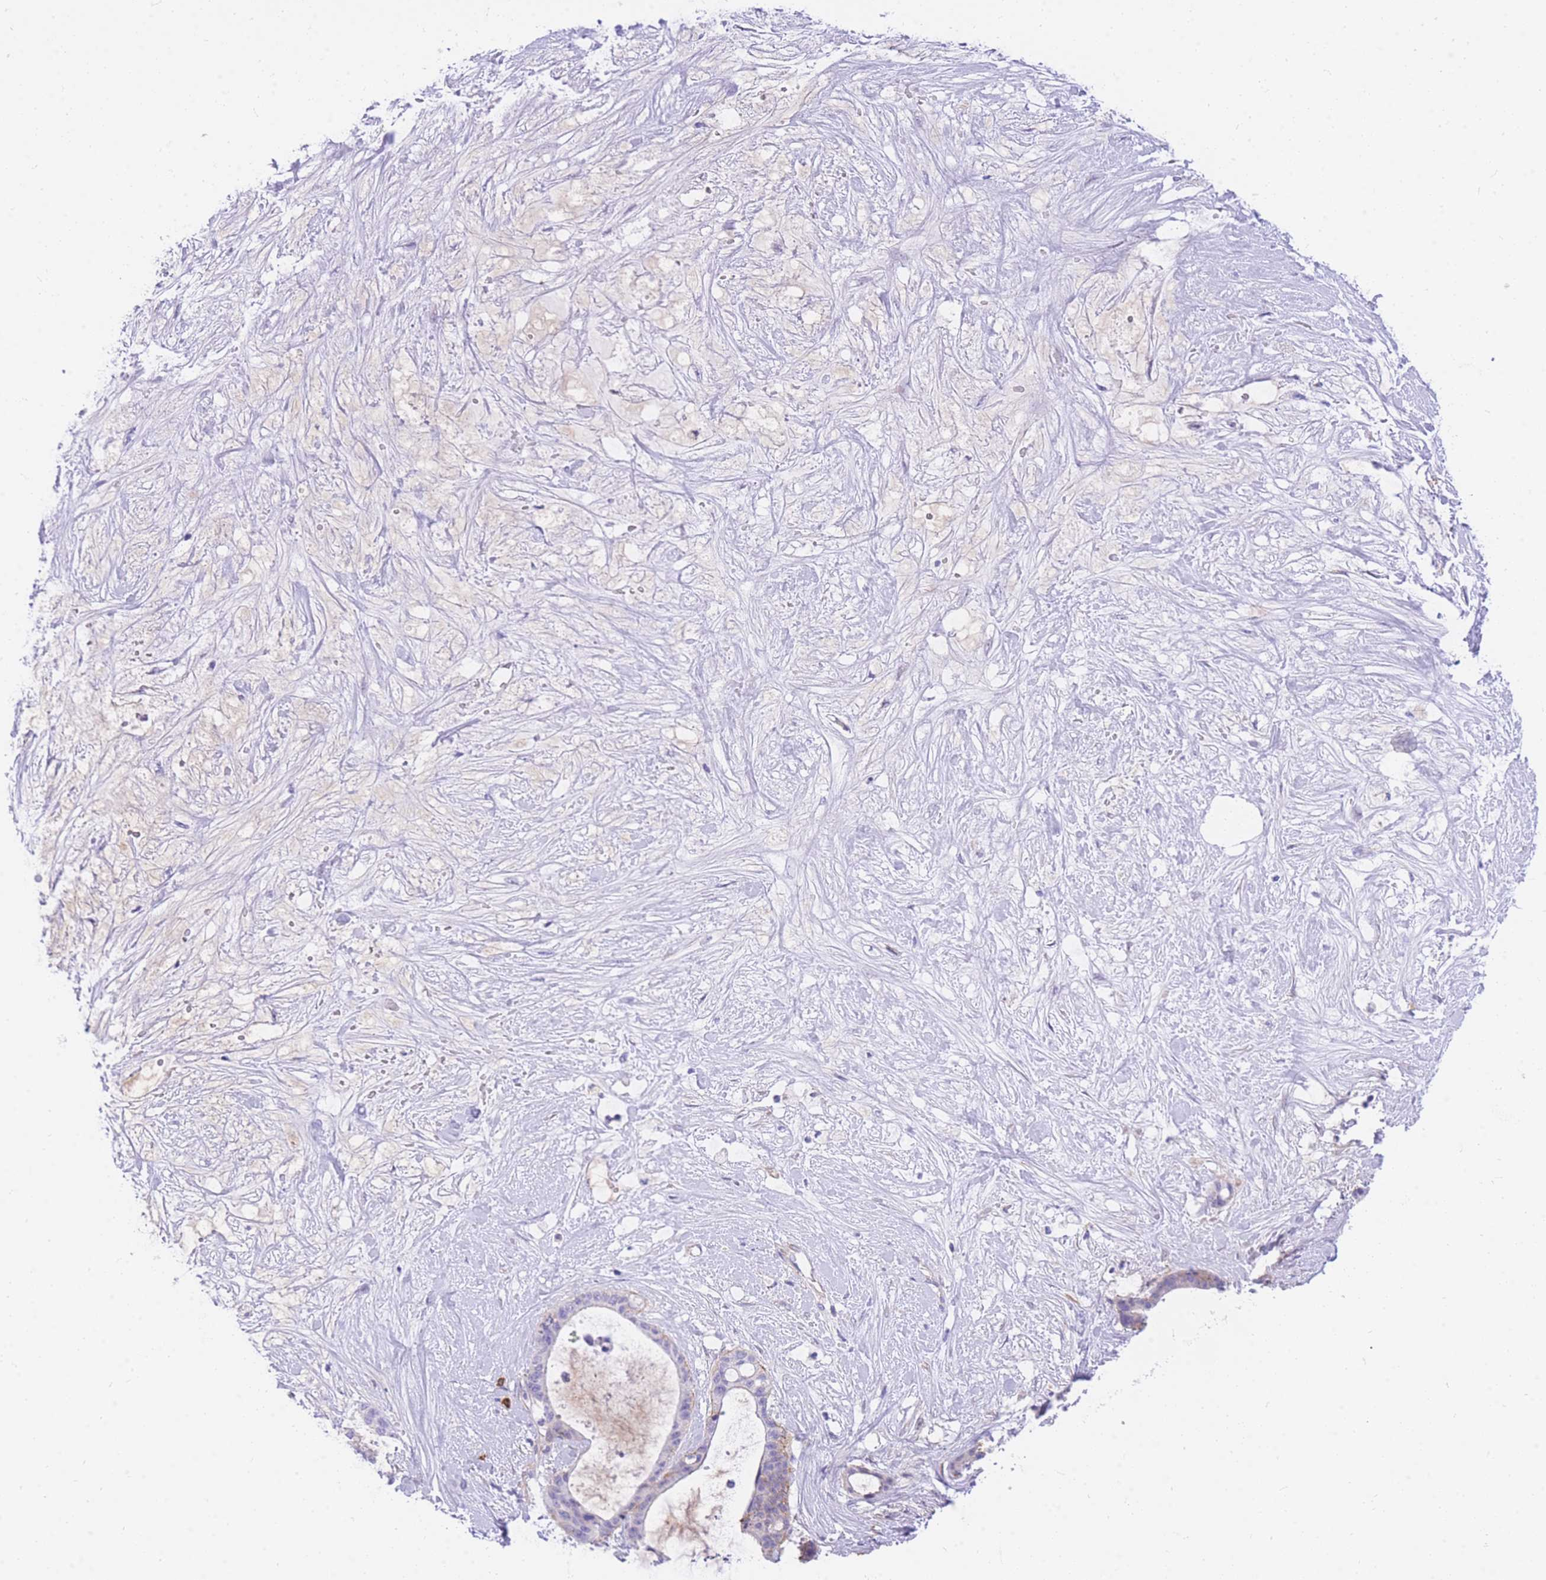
{"staining": {"intensity": "negative", "quantity": "none", "location": "none"}, "tissue": "liver cancer", "cell_type": "Tumor cells", "image_type": "cancer", "snomed": [{"axis": "morphology", "description": "Normal tissue, NOS"}, {"axis": "morphology", "description": "Cholangiocarcinoma"}, {"axis": "topography", "description": "Liver"}, {"axis": "topography", "description": "Peripheral nerve tissue"}], "caption": "There is no significant positivity in tumor cells of liver cancer (cholangiocarcinoma).", "gene": "SRSF12", "patient": {"sex": "female", "age": 73}}